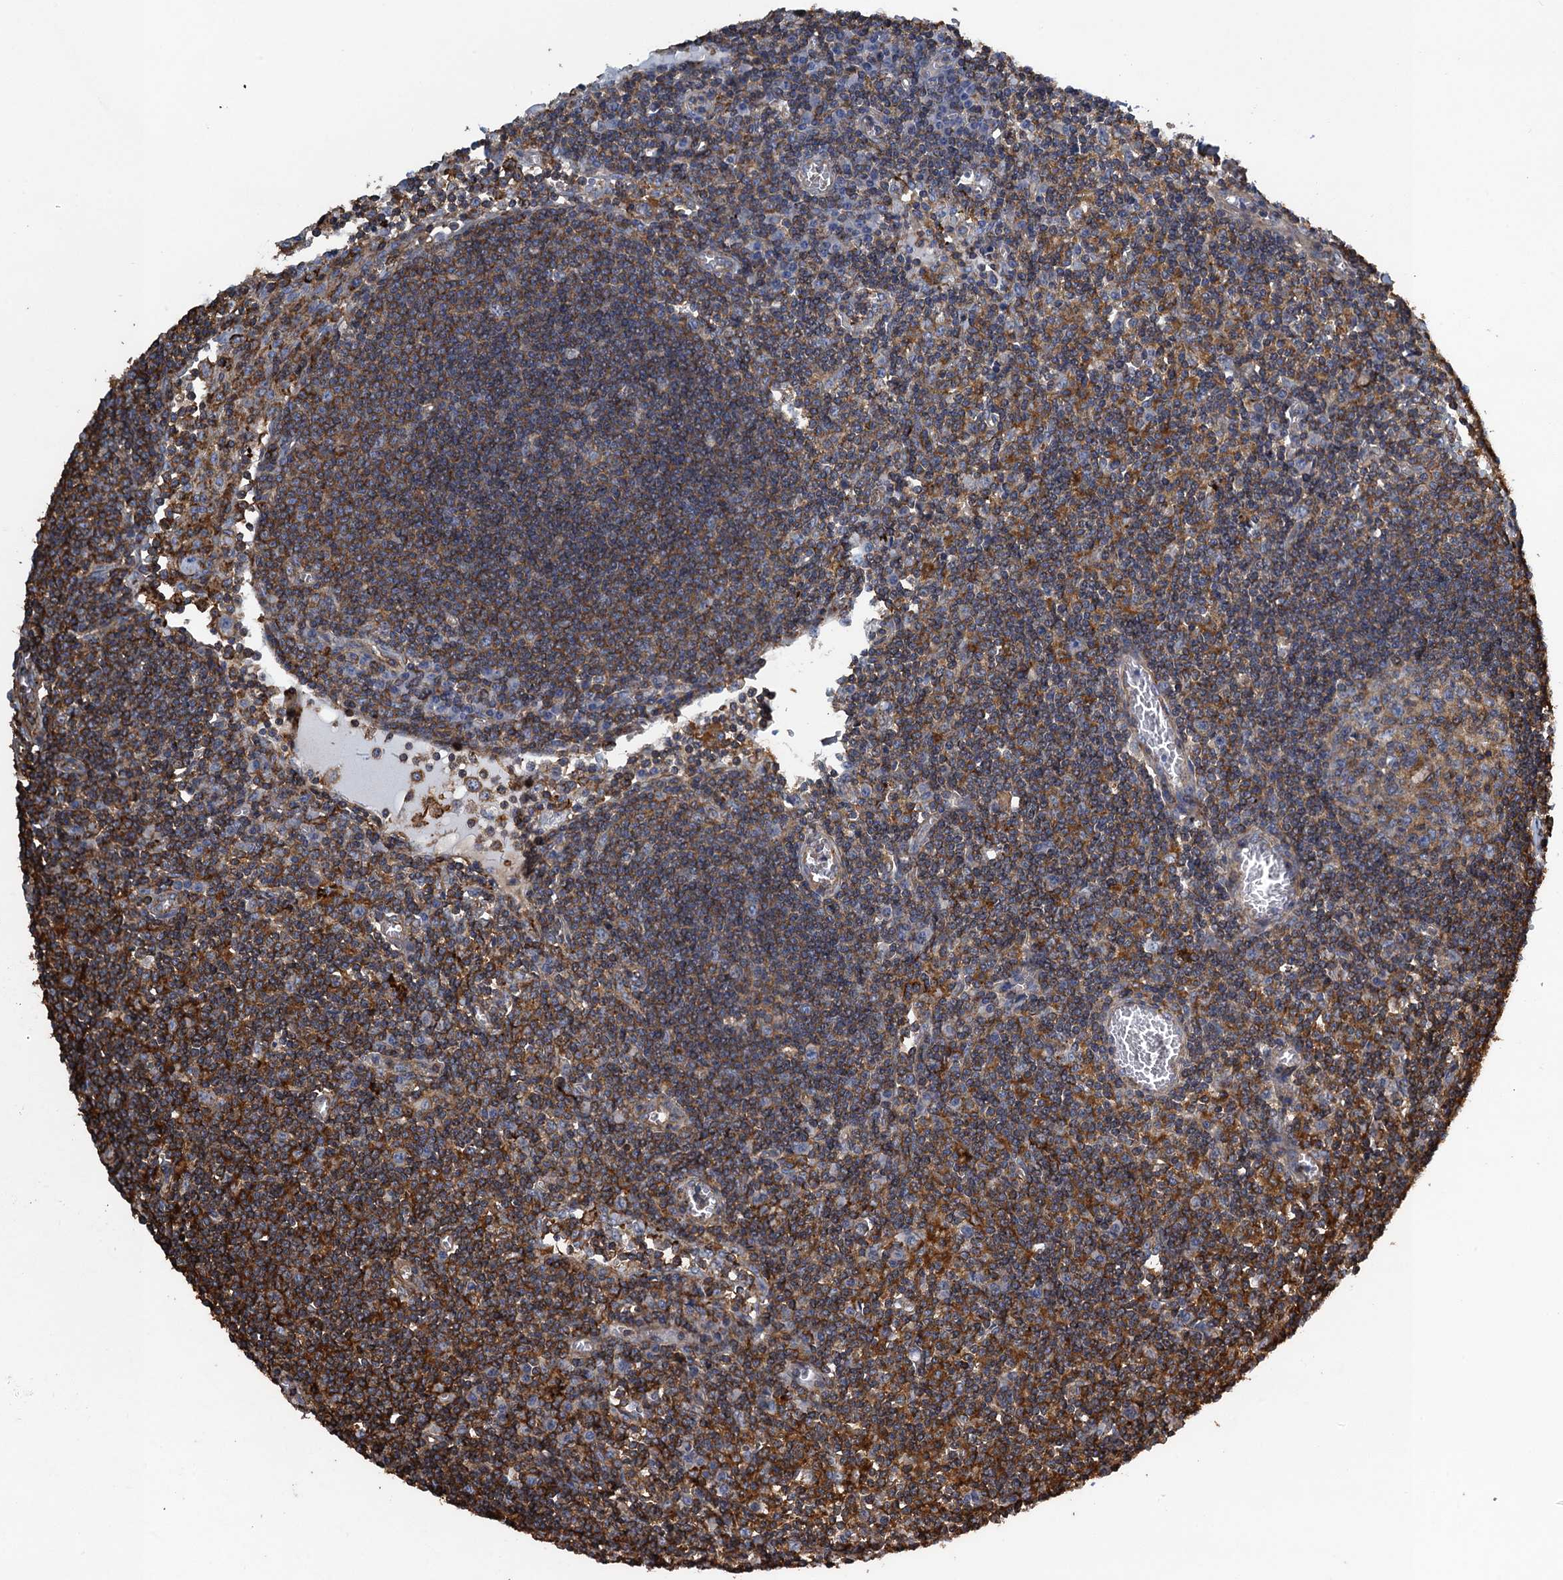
{"staining": {"intensity": "moderate", "quantity": "25%-75%", "location": "cytoplasmic/membranous"}, "tissue": "lymph node", "cell_type": "Germinal center cells", "image_type": "normal", "snomed": [{"axis": "morphology", "description": "Normal tissue, NOS"}, {"axis": "topography", "description": "Lymph node"}], "caption": "Immunohistochemical staining of benign human lymph node reveals moderate cytoplasmic/membranous protein positivity in about 25%-75% of germinal center cells.", "gene": "PROSER2", "patient": {"sex": "female", "age": 55}}